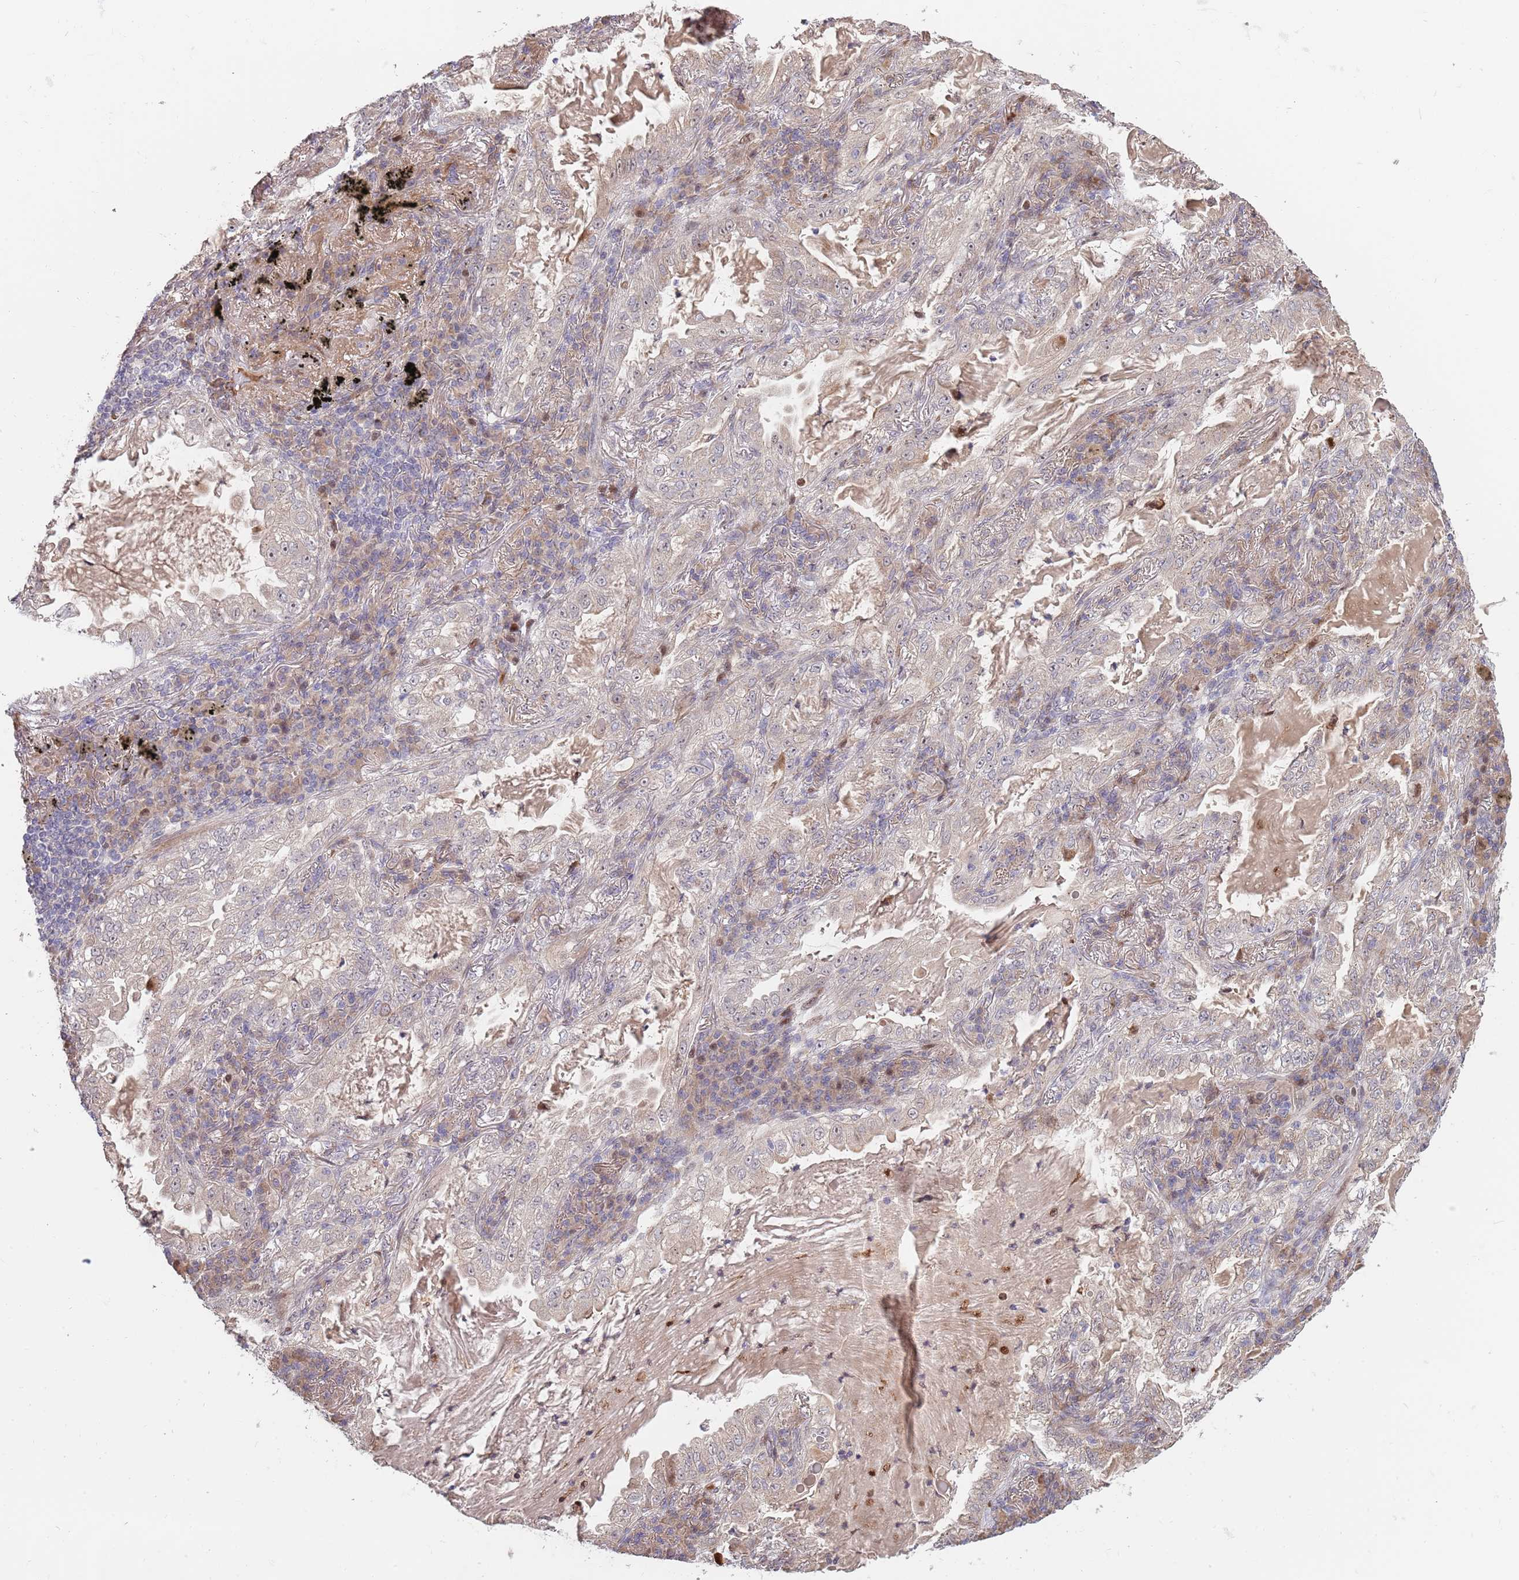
{"staining": {"intensity": "negative", "quantity": "none", "location": "none"}, "tissue": "lung cancer", "cell_type": "Tumor cells", "image_type": "cancer", "snomed": [{"axis": "morphology", "description": "Adenocarcinoma, NOS"}, {"axis": "topography", "description": "Lung"}], "caption": "This is an immunohistochemistry (IHC) photomicrograph of human lung cancer. There is no positivity in tumor cells.", "gene": "SYNDIG1L", "patient": {"sex": "female", "age": 73}}